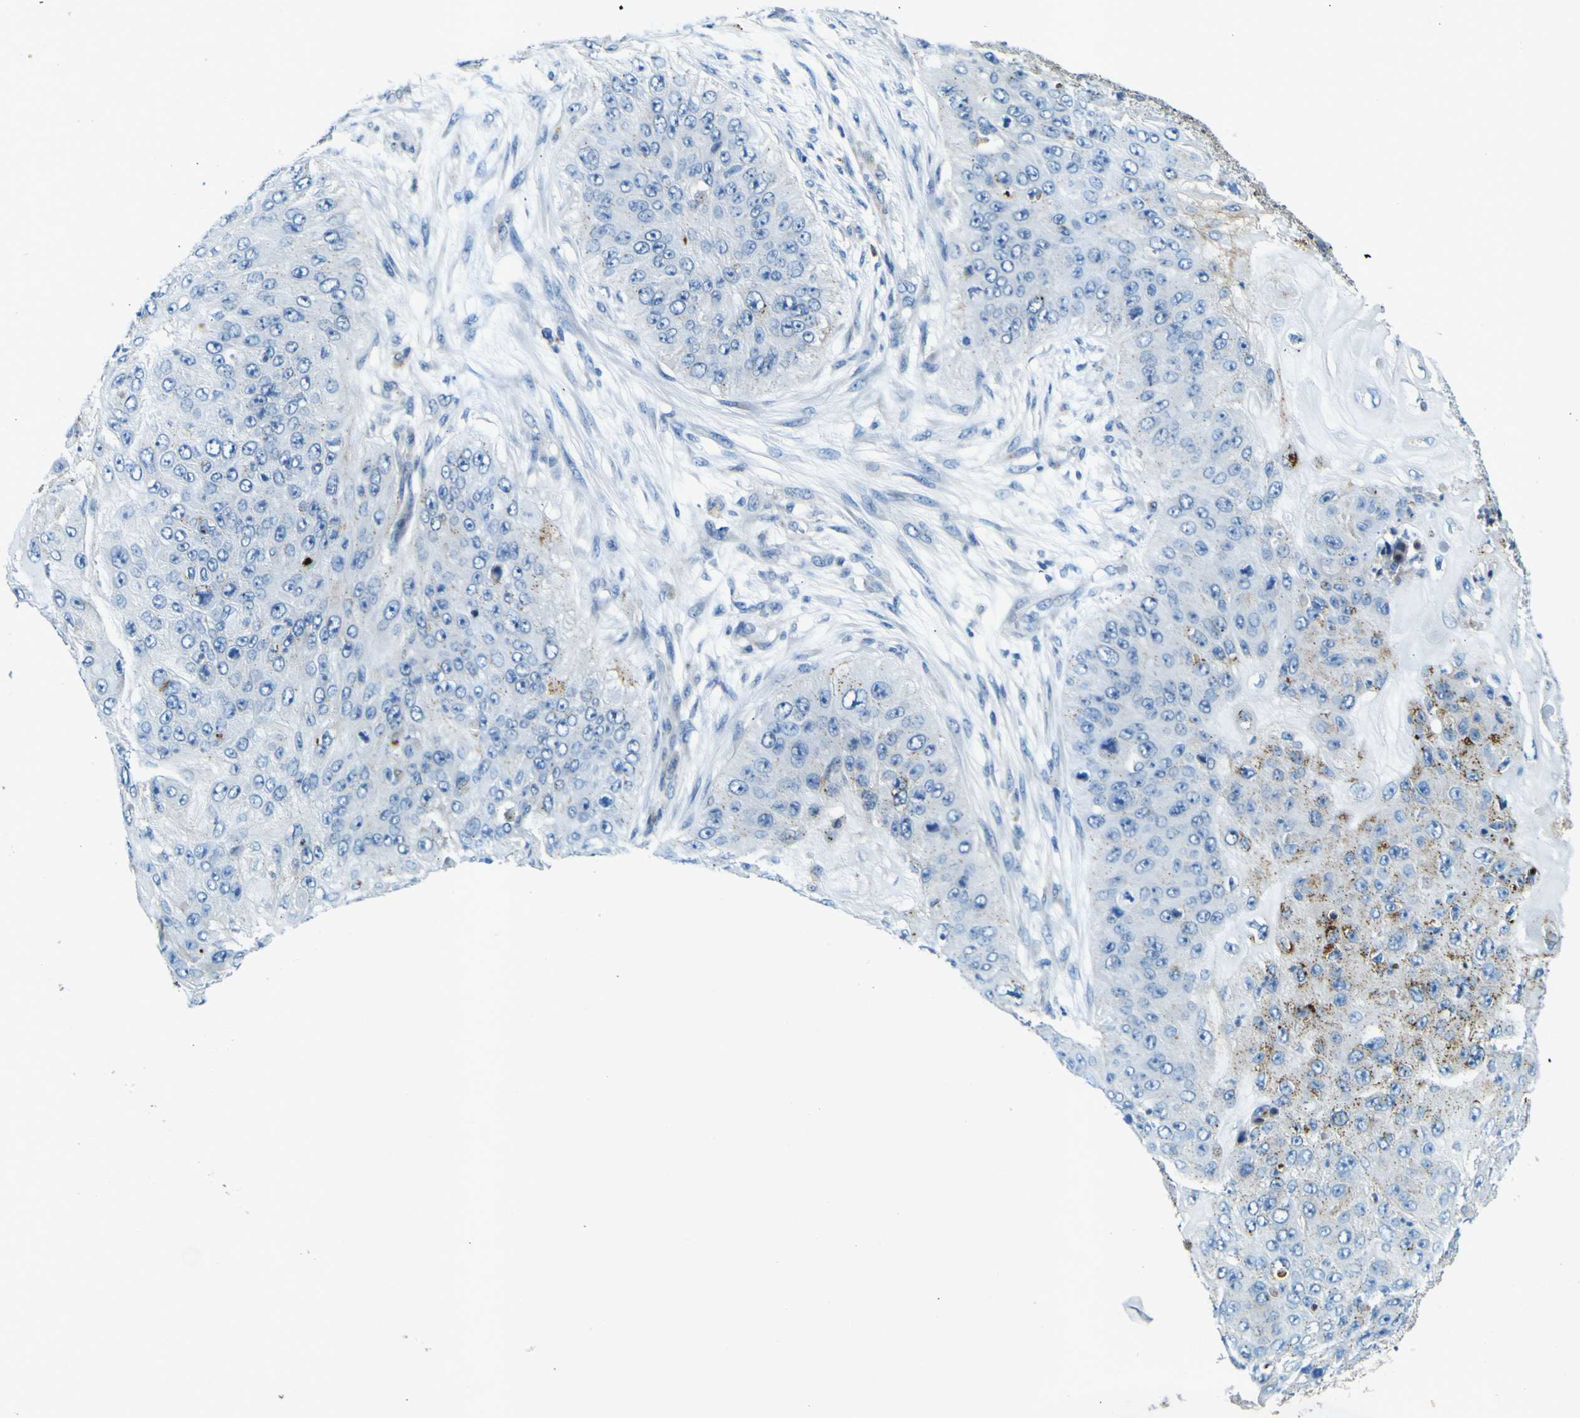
{"staining": {"intensity": "negative", "quantity": "none", "location": "none"}, "tissue": "skin cancer", "cell_type": "Tumor cells", "image_type": "cancer", "snomed": [{"axis": "morphology", "description": "Squamous cell carcinoma, NOS"}, {"axis": "topography", "description": "Skin"}], "caption": "DAB (3,3'-diaminobenzidine) immunohistochemical staining of skin squamous cell carcinoma shows no significant staining in tumor cells.", "gene": "PDE9A", "patient": {"sex": "female", "age": 80}}